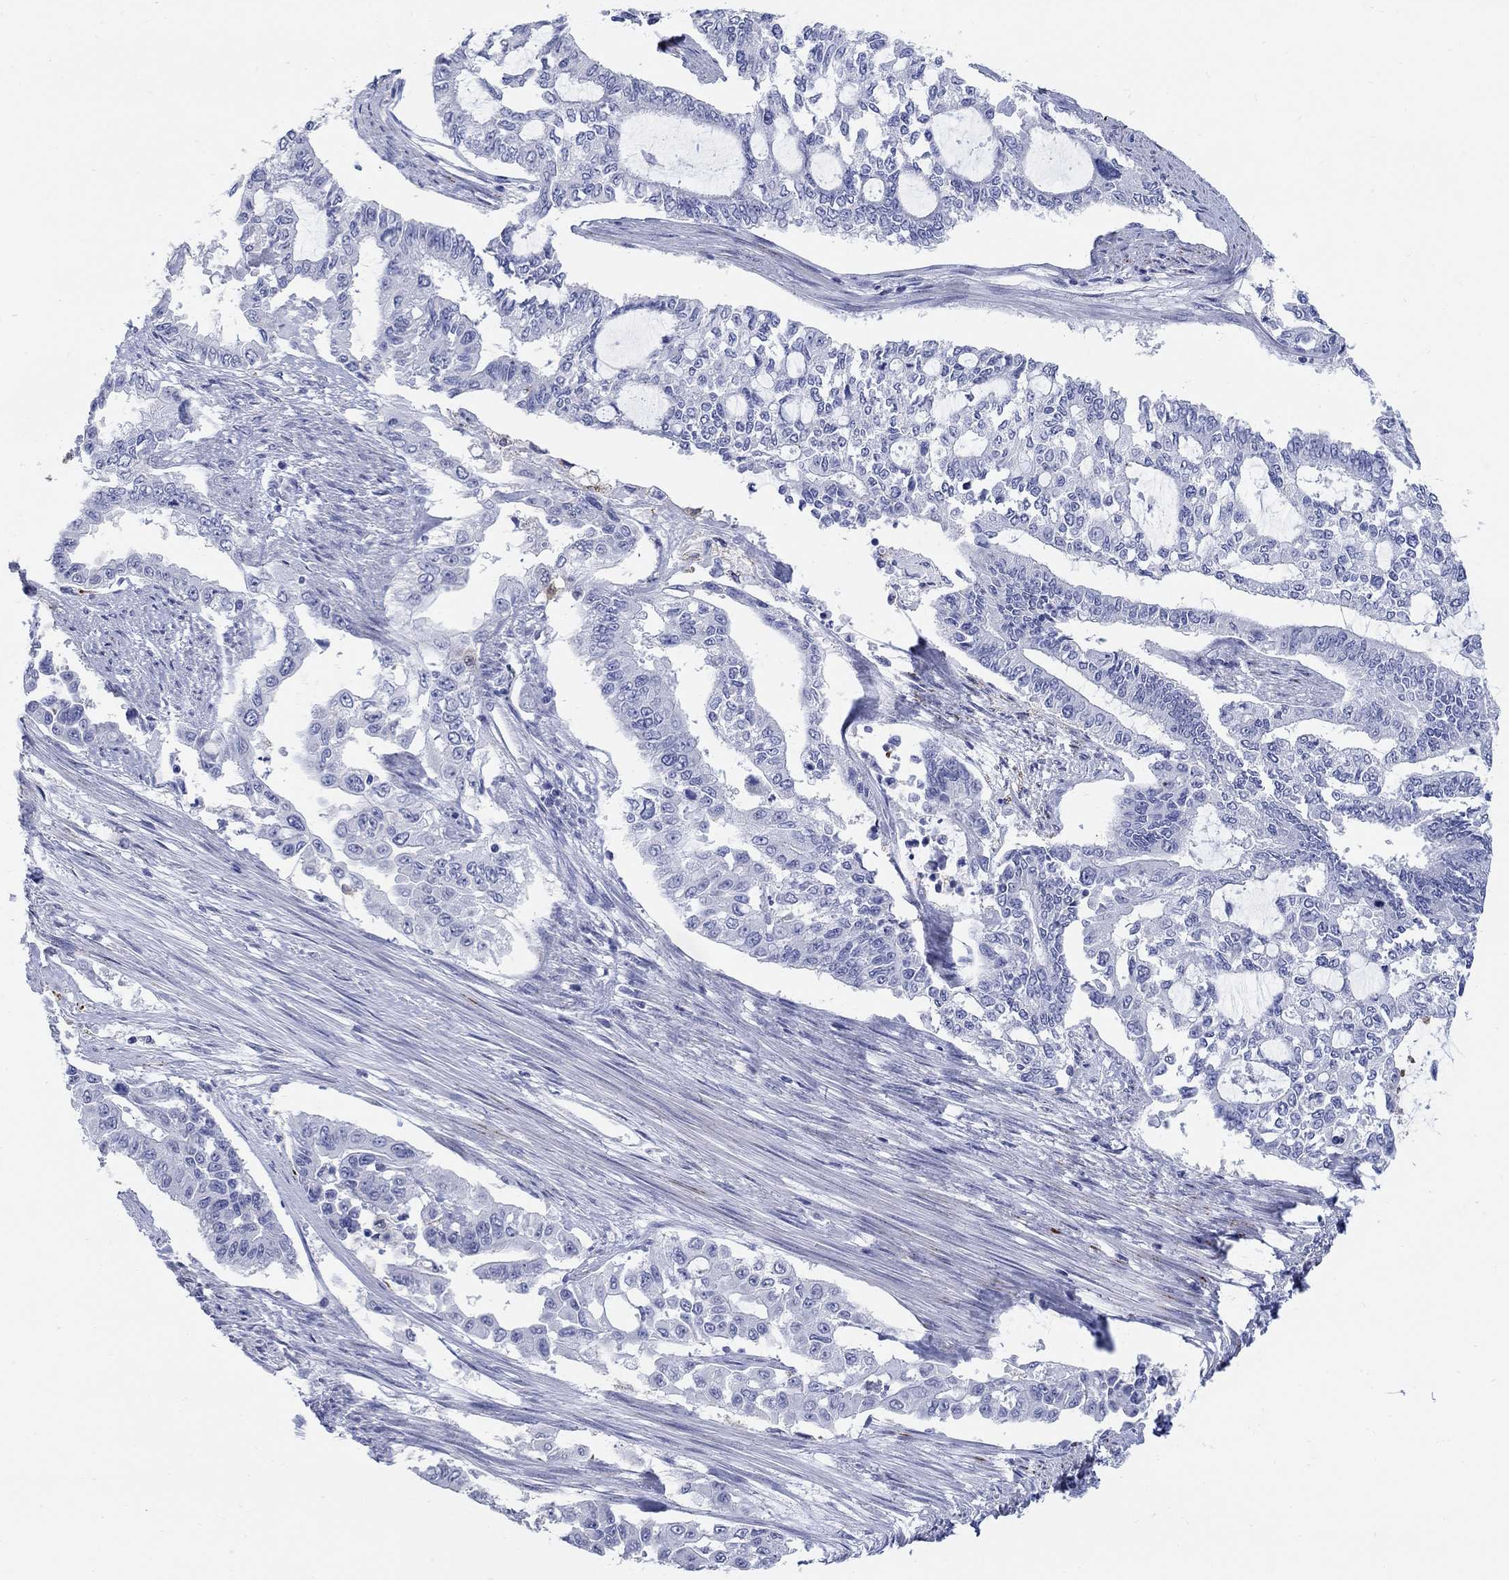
{"staining": {"intensity": "negative", "quantity": "none", "location": "none"}, "tissue": "endometrial cancer", "cell_type": "Tumor cells", "image_type": "cancer", "snomed": [{"axis": "morphology", "description": "Adenocarcinoma, NOS"}, {"axis": "topography", "description": "Uterus"}], "caption": "Immunohistochemistry (IHC) histopathology image of endometrial cancer (adenocarcinoma) stained for a protein (brown), which shows no expression in tumor cells.", "gene": "AKR1C2", "patient": {"sex": "female", "age": 59}}